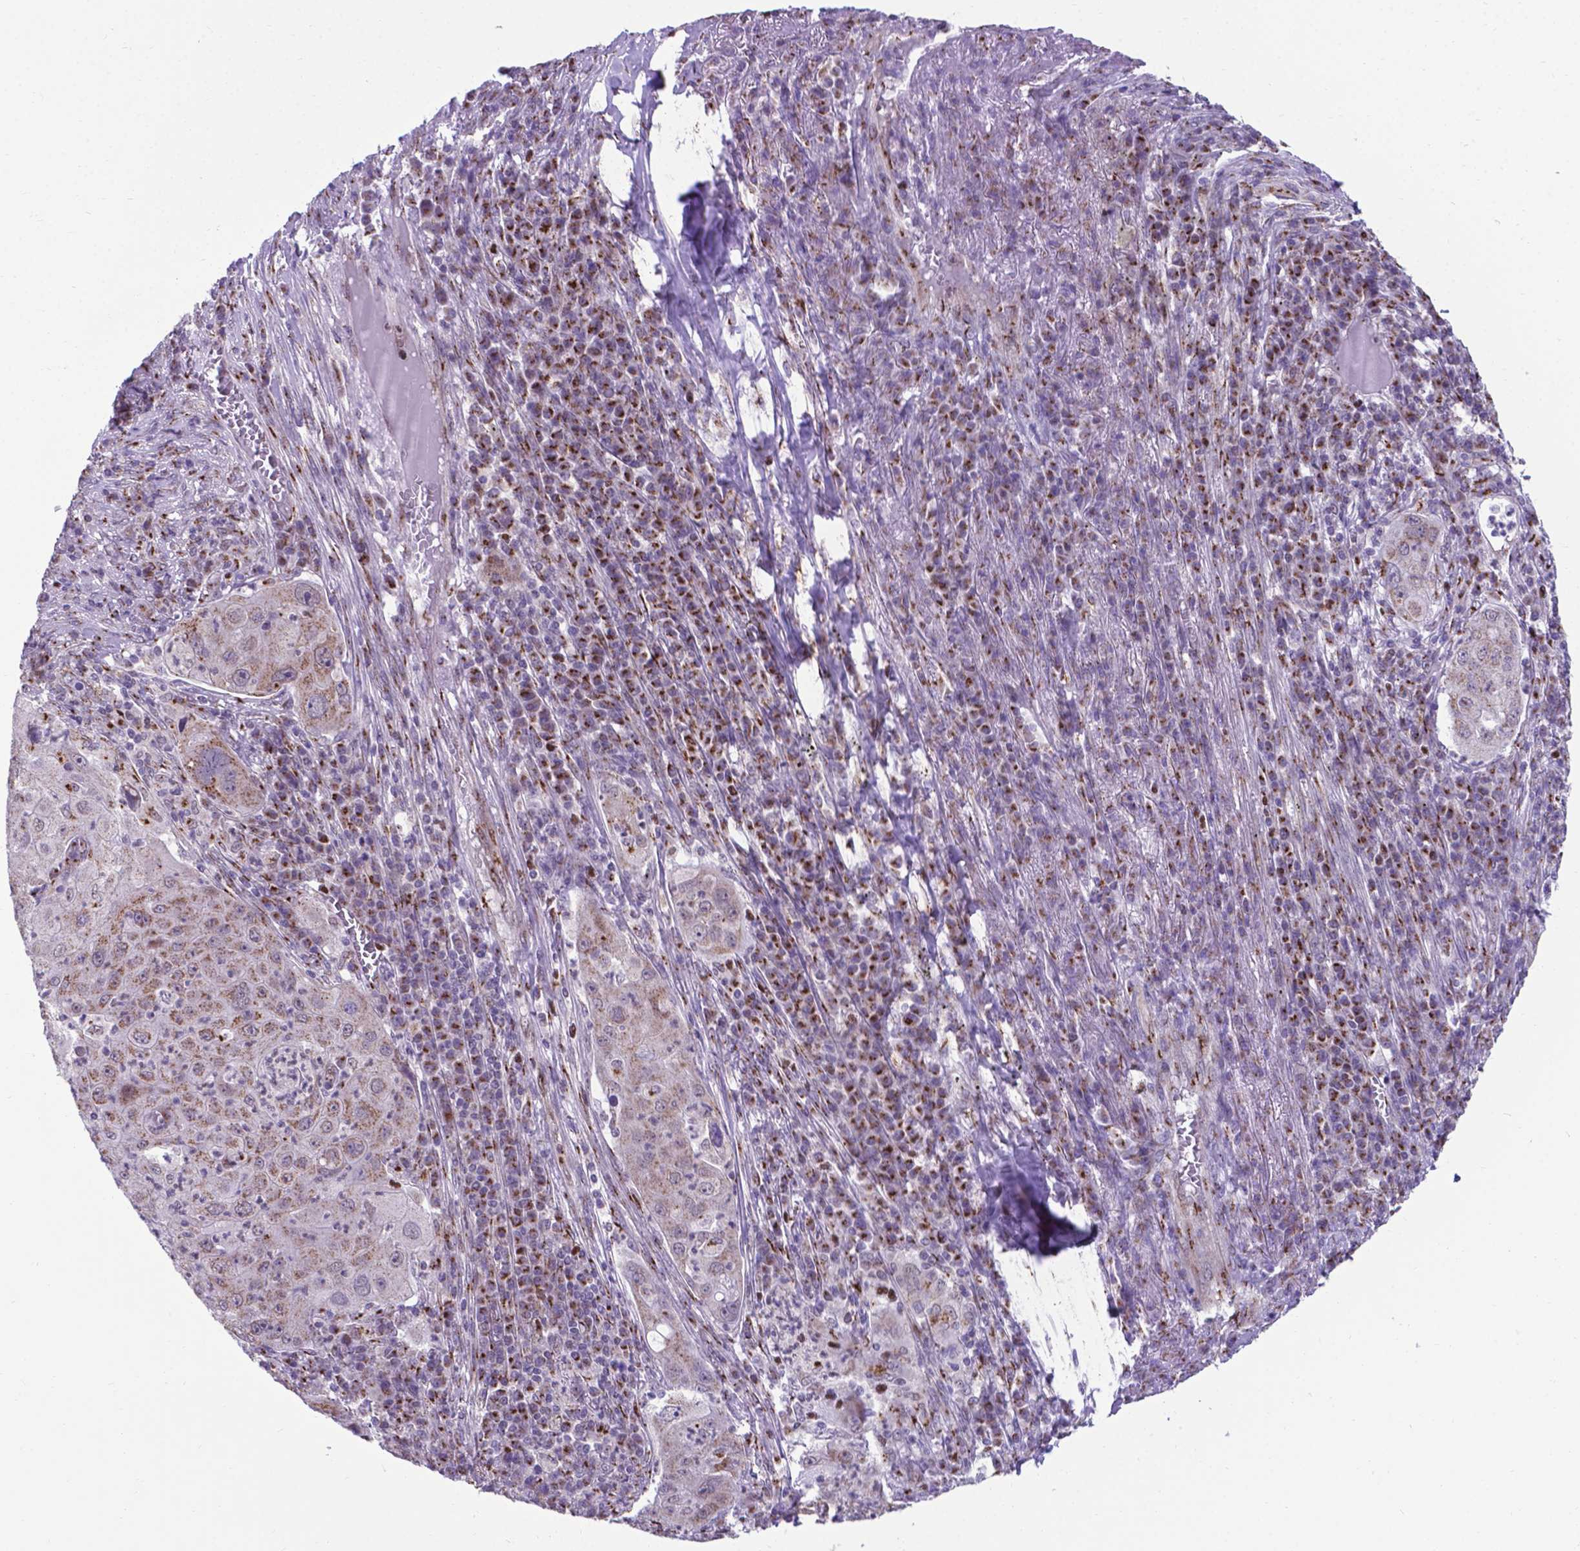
{"staining": {"intensity": "weak", "quantity": "25%-75%", "location": "cytoplasmic/membranous"}, "tissue": "lung cancer", "cell_type": "Tumor cells", "image_type": "cancer", "snomed": [{"axis": "morphology", "description": "Squamous cell carcinoma, NOS"}, {"axis": "topography", "description": "Lung"}], "caption": "IHC (DAB) staining of human squamous cell carcinoma (lung) shows weak cytoplasmic/membranous protein staining in about 25%-75% of tumor cells.", "gene": "MRPL10", "patient": {"sex": "female", "age": 59}}